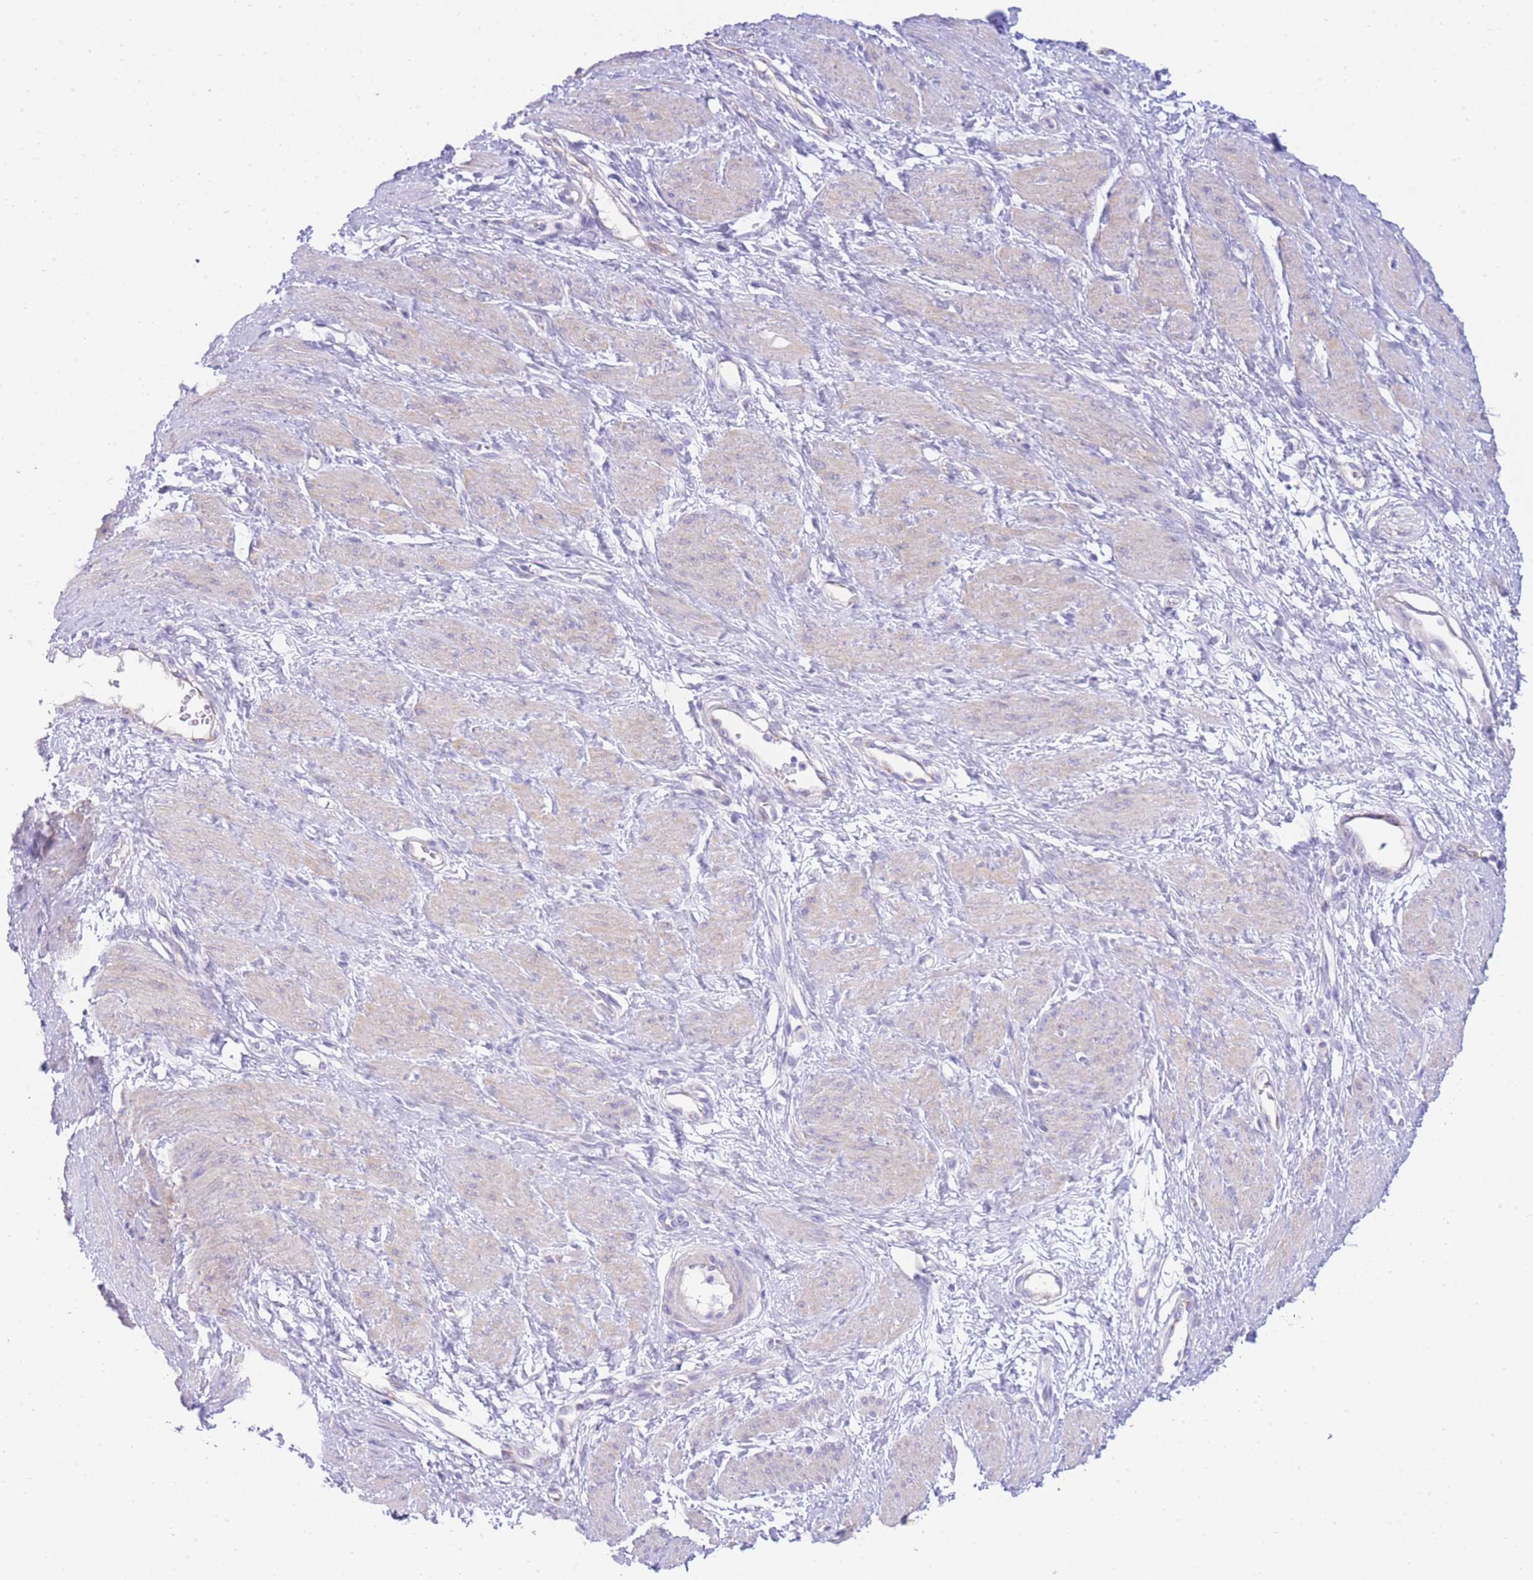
{"staining": {"intensity": "negative", "quantity": "none", "location": "none"}, "tissue": "smooth muscle", "cell_type": "Smooth muscle cells", "image_type": "normal", "snomed": [{"axis": "morphology", "description": "Normal tissue, NOS"}, {"axis": "topography", "description": "Smooth muscle"}, {"axis": "topography", "description": "Uterus"}], "caption": "This image is of unremarkable smooth muscle stained with IHC to label a protein in brown with the nuclei are counter-stained blue. There is no expression in smooth muscle cells.", "gene": "ACSM4", "patient": {"sex": "female", "age": 39}}